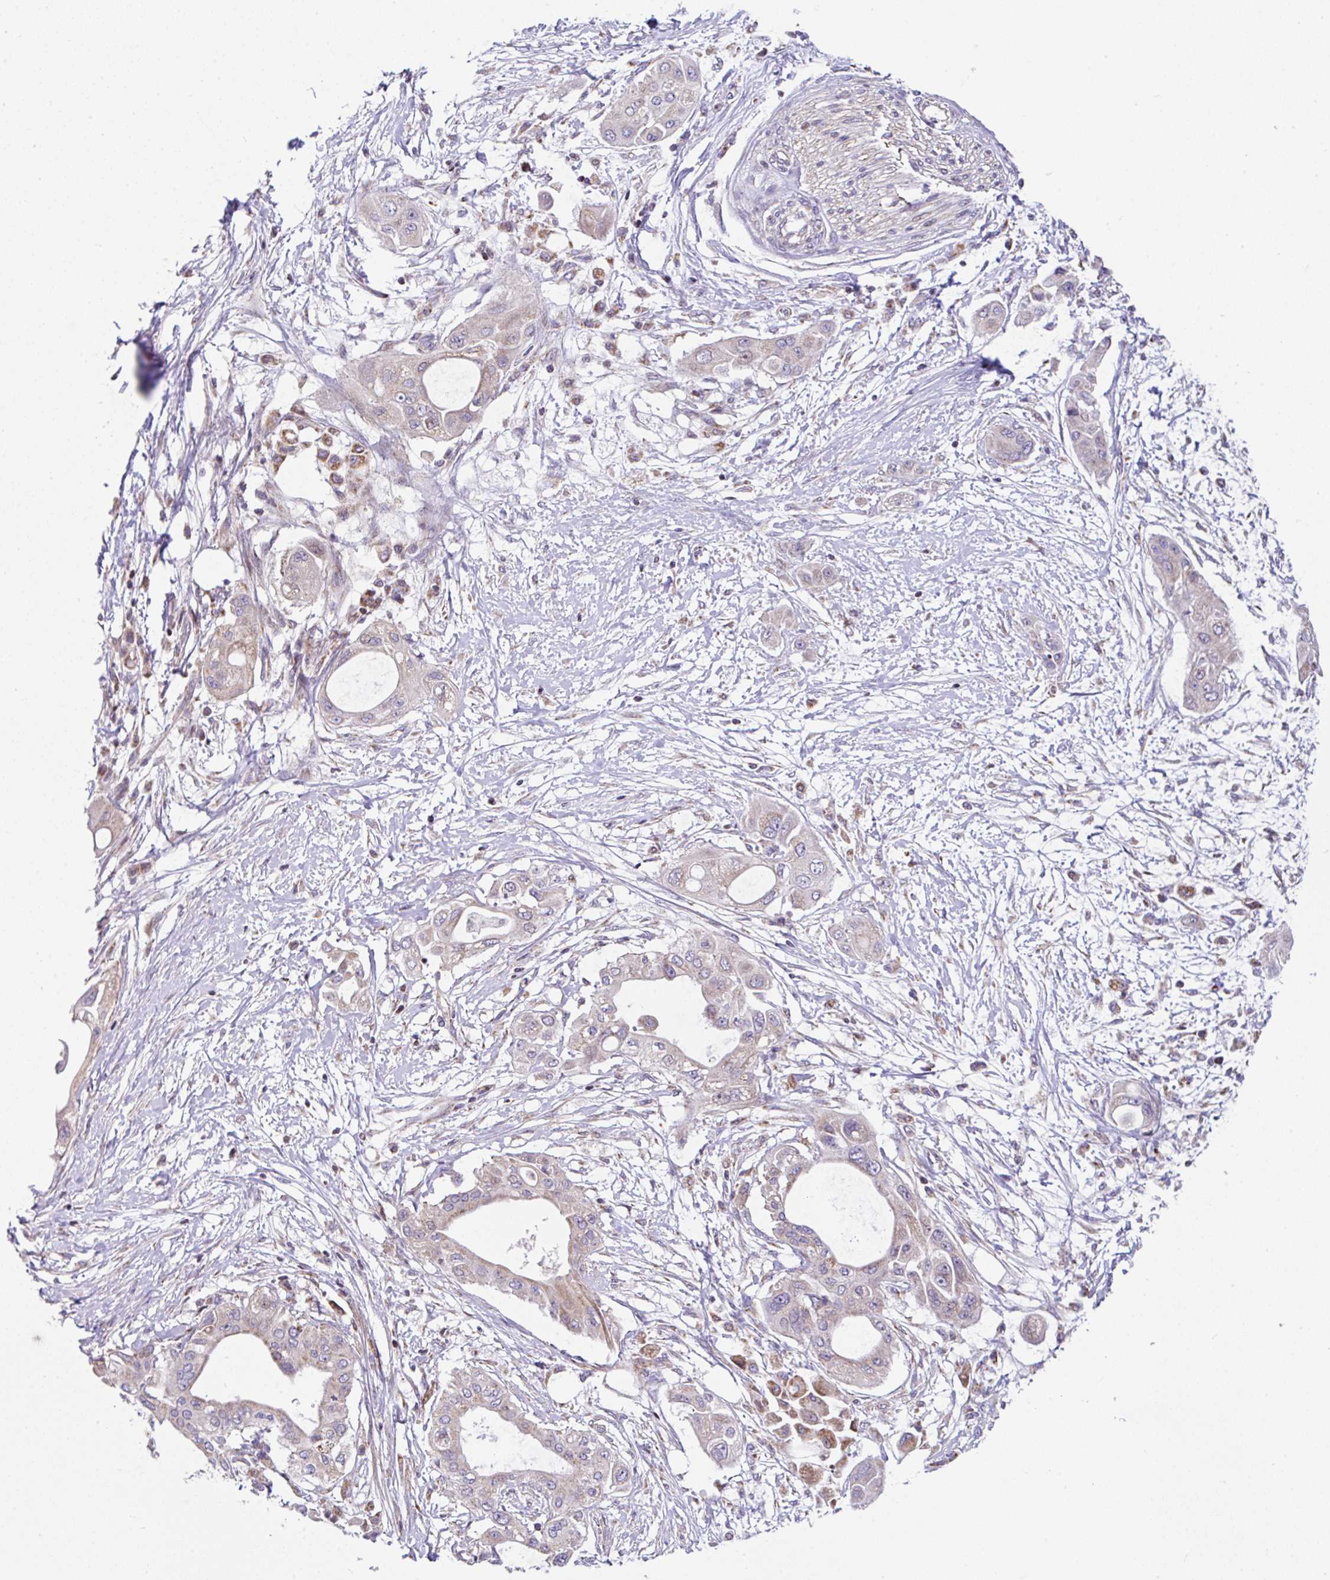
{"staining": {"intensity": "weak", "quantity": "25%-75%", "location": "cytoplasmic/membranous"}, "tissue": "pancreatic cancer", "cell_type": "Tumor cells", "image_type": "cancer", "snomed": [{"axis": "morphology", "description": "Adenocarcinoma, NOS"}, {"axis": "topography", "description": "Pancreas"}], "caption": "Protein staining exhibits weak cytoplasmic/membranous staining in approximately 25%-75% of tumor cells in adenocarcinoma (pancreatic). (DAB = brown stain, brightfield microscopy at high magnification).", "gene": "FIGNL1", "patient": {"sex": "male", "age": 68}}